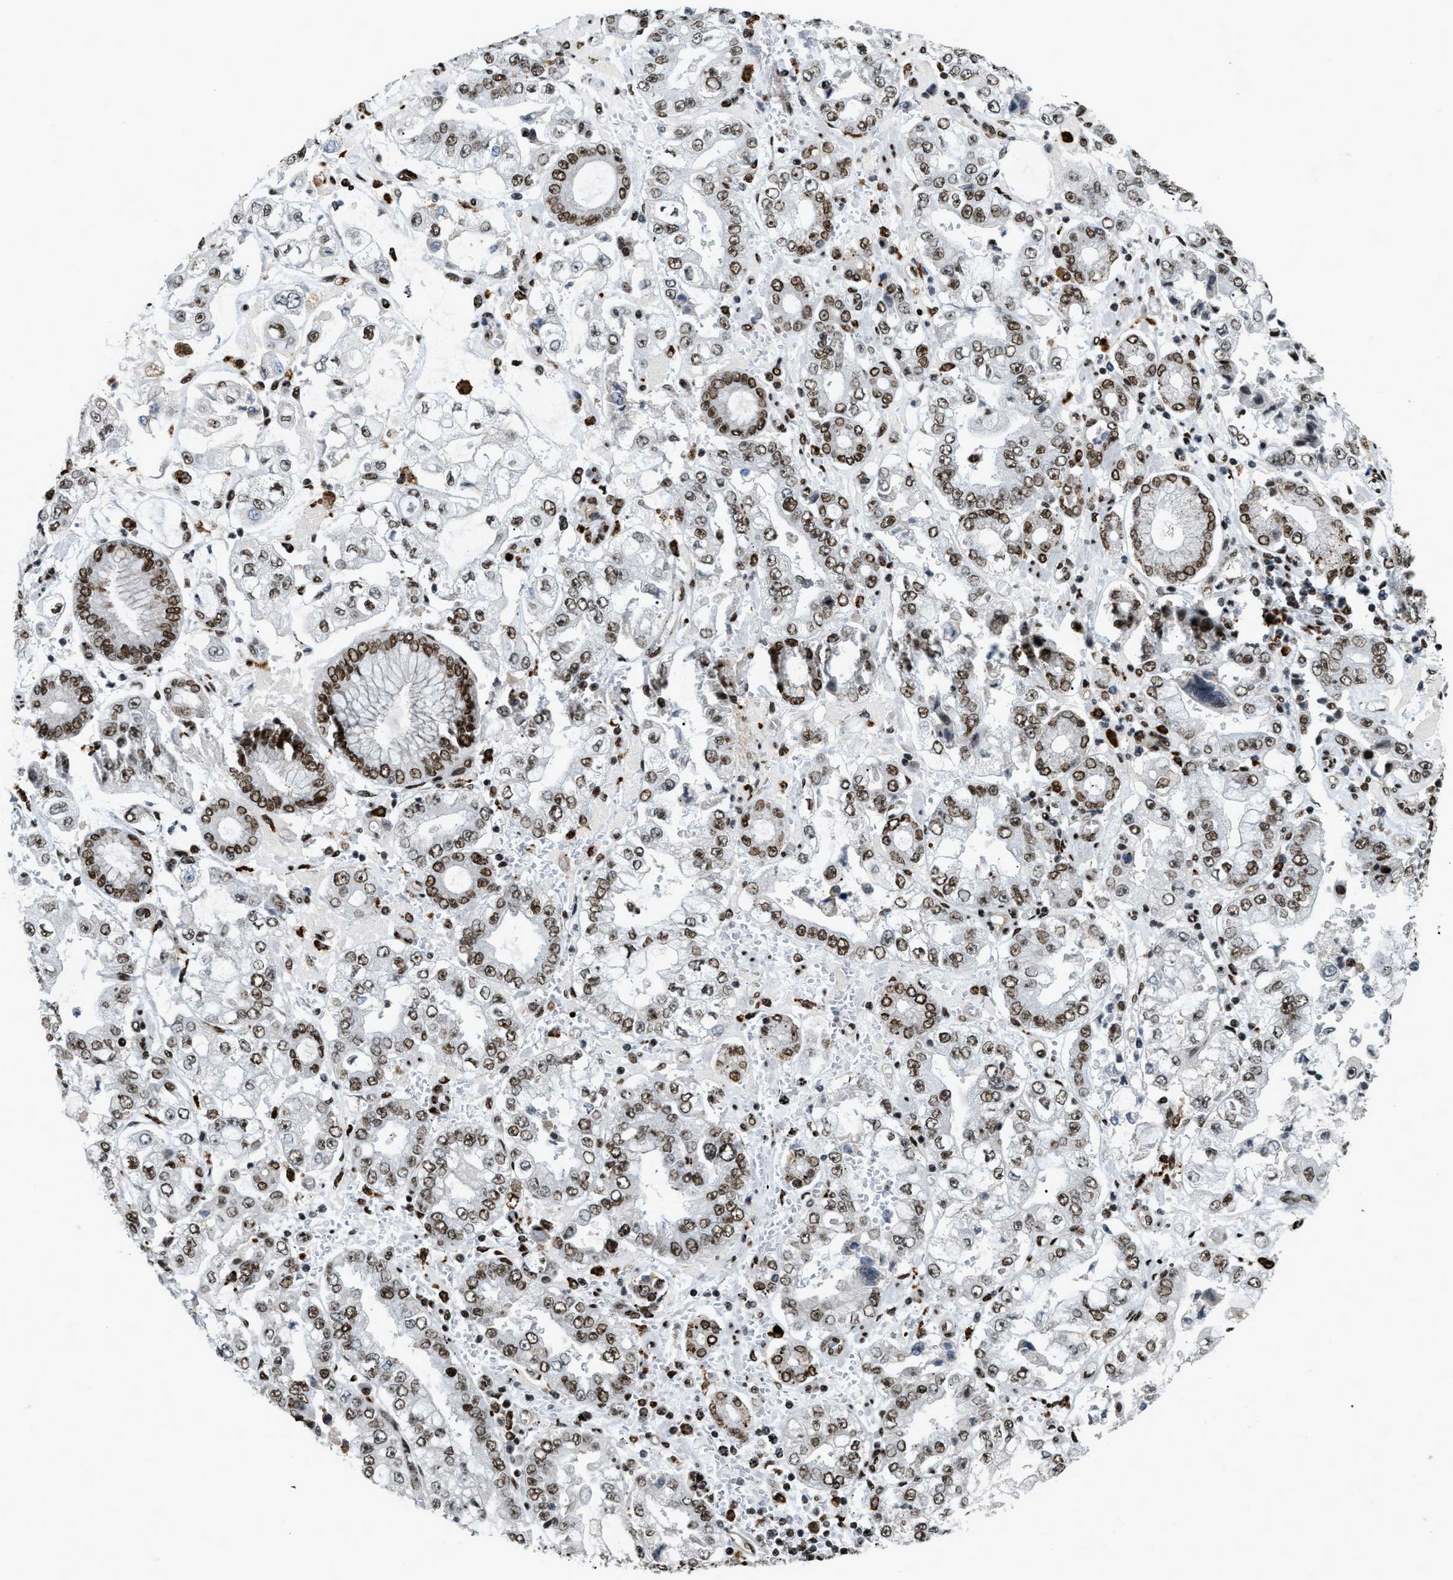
{"staining": {"intensity": "moderate", "quantity": ">75%", "location": "nuclear"}, "tissue": "stomach cancer", "cell_type": "Tumor cells", "image_type": "cancer", "snomed": [{"axis": "morphology", "description": "Adenocarcinoma, NOS"}, {"axis": "topography", "description": "Stomach"}], "caption": "Brown immunohistochemical staining in stomach cancer demonstrates moderate nuclear expression in about >75% of tumor cells.", "gene": "NUMA1", "patient": {"sex": "male", "age": 76}}